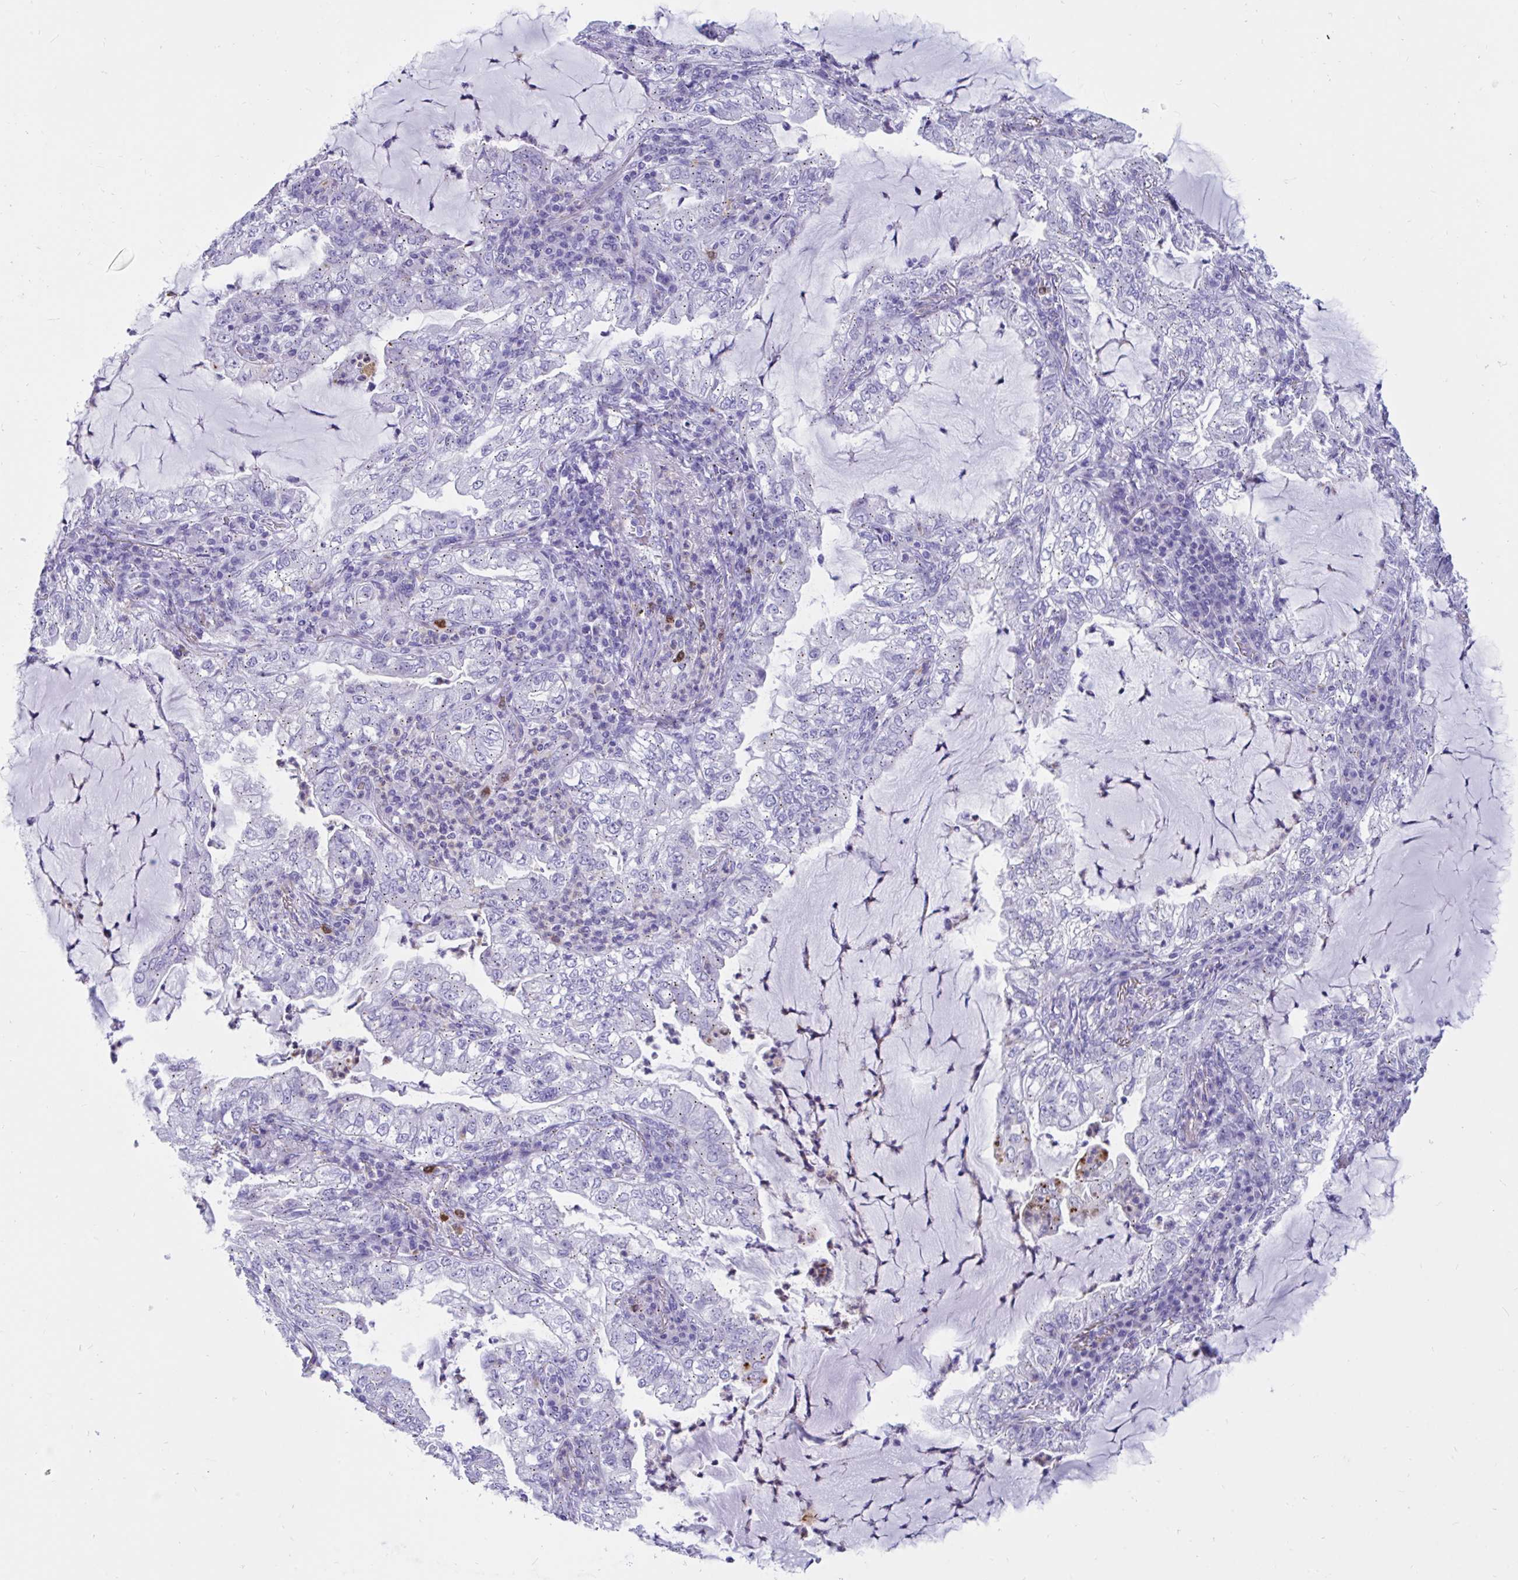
{"staining": {"intensity": "weak", "quantity": "25%-75%", "location": "cytoplasmic/membranous"}, "tissue": "lung cancer", "cell_type": "Tumor cells", "image_type": "cancer", "snomed": [{"axis": "morphology", "description": "Adenocarcinoma, NOS"}, {"axis": "topography", "description": "Lung"}], "caption": "Lung cancer stained for a protein (brown) demonstrates weak cytoplasmic/membranous positive staining in approximately 25%-75% of tumor cells.", "gene": "RNASE3", "patient": {"sex": "female", "age": 73}}